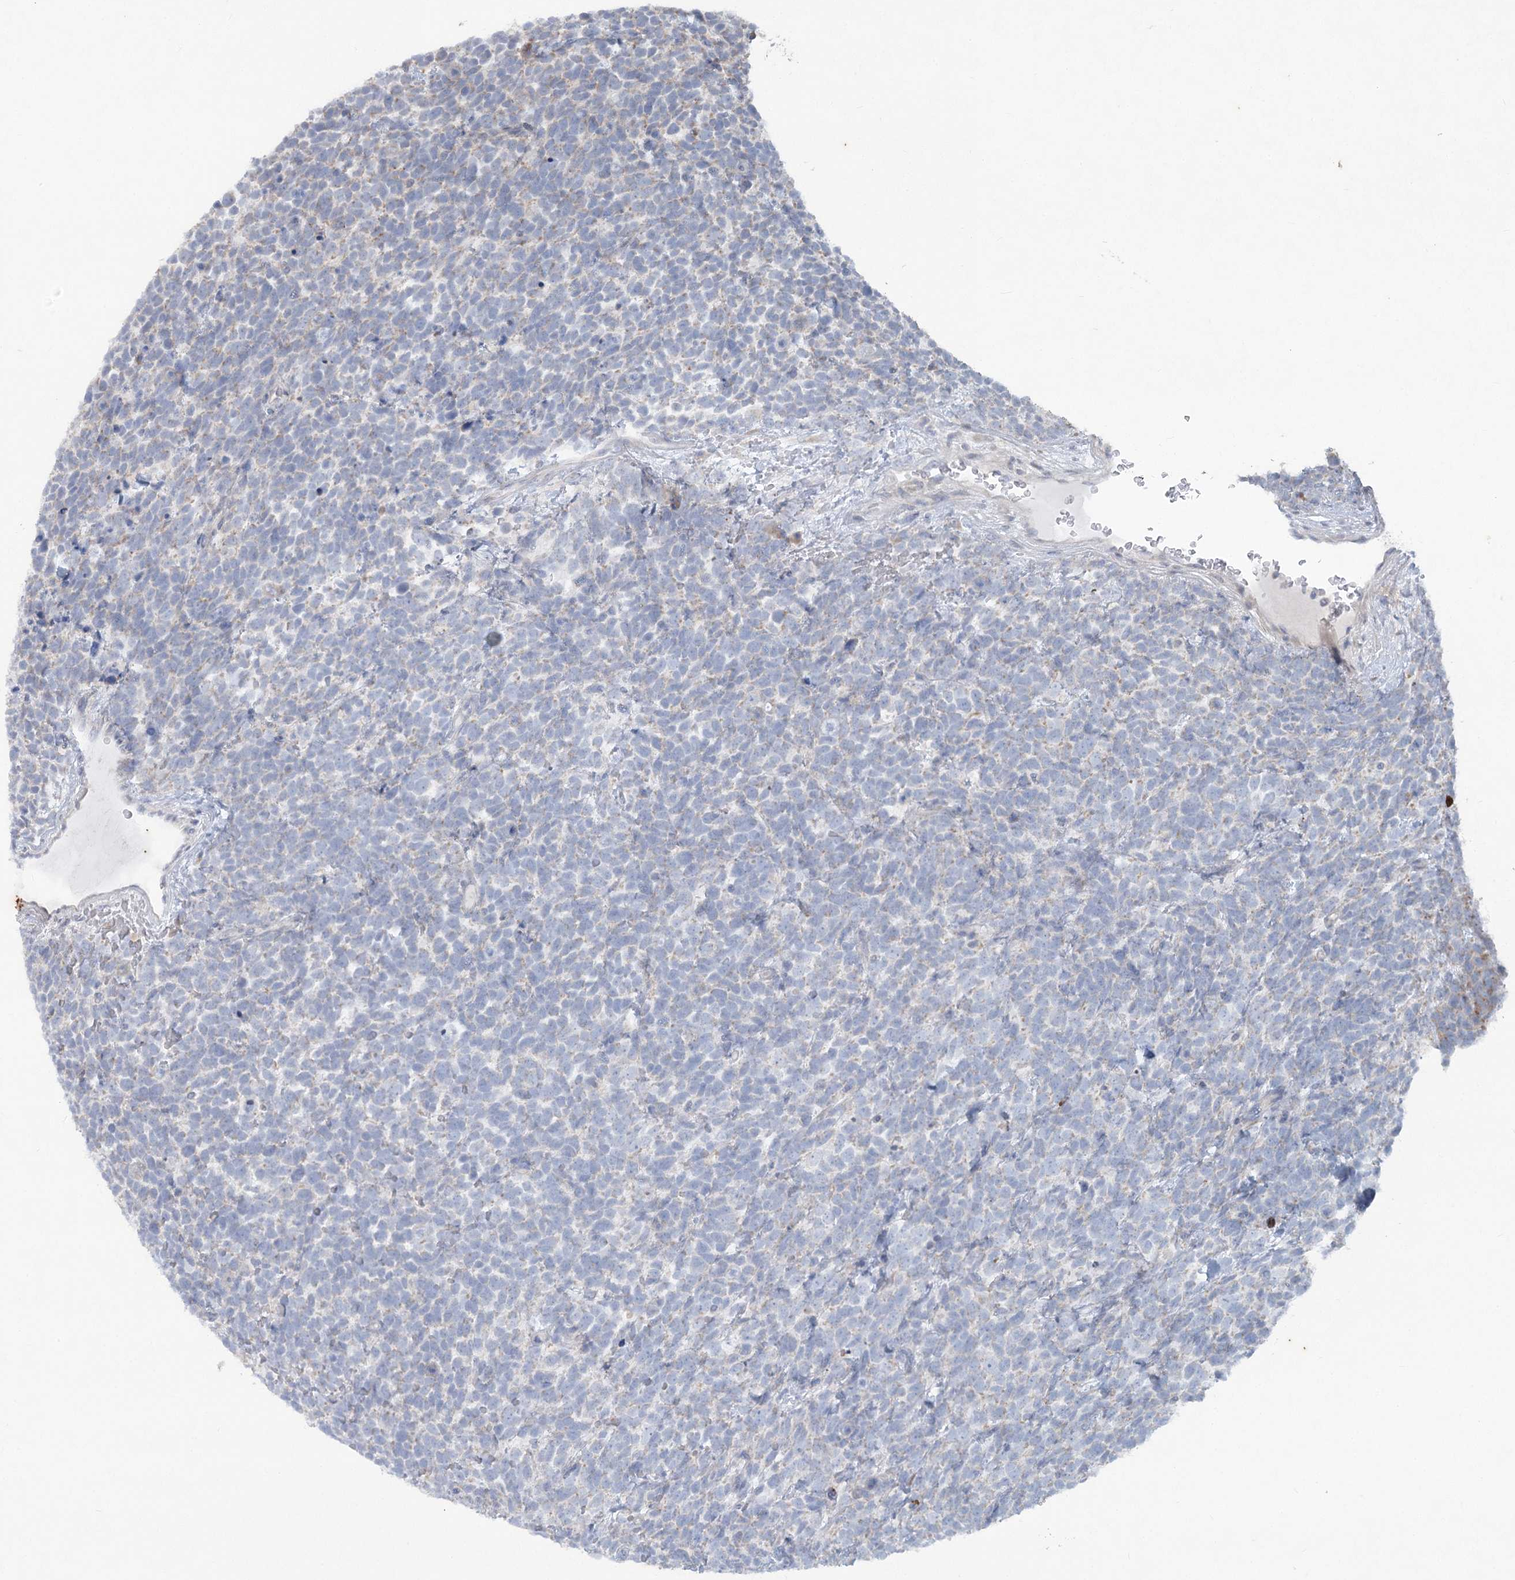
{"staining": {"intensity": "negative", "quantity": "none", "location": "none"}, "tissue": "urothelial cancer", "cell_type": "Tumor cells", "image_type": "cancer", "snomed": [{"axis": "morphology", "description": "Urothelial carcinoma, High grade"}, {"axis": "topography", "description": "Urinary bladder"}], "caption": "Micrograph shows no significant protein positivity in tumor cells of urothelial cancer.", "gene": "PLA2G12A", "patient": {"sex": "female", "age": 82}}